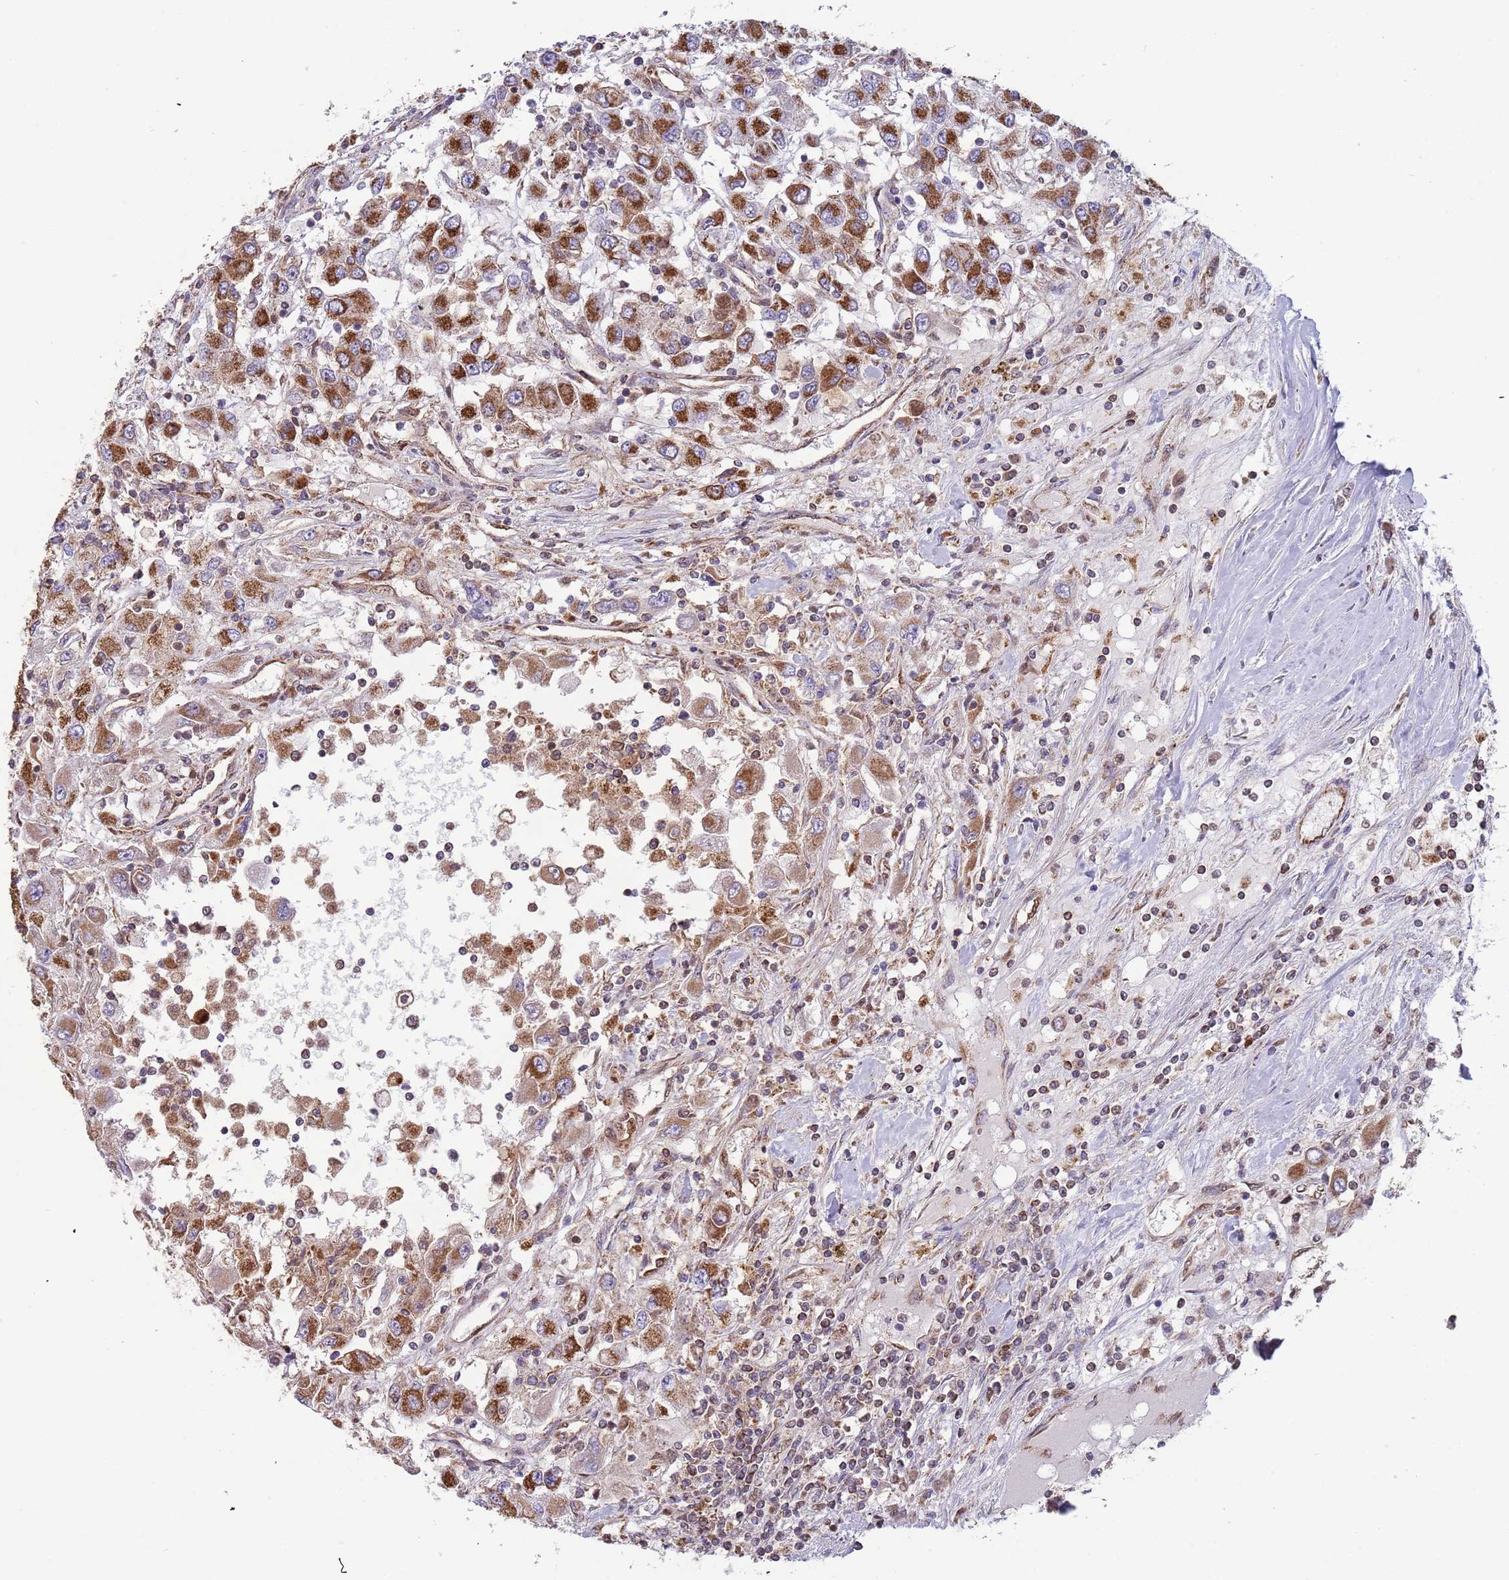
{"staining": {"intensity": "strong", "quantity": ">75%", "location": "cytoplasmic/membranous"}, "tissue": "renal cancer", "cell_type": "Tumor cells", "image_type": "cancer", "snomed": [{"axis": "morphology", "description": "Adenocarcinoma, NOS"}, {"axis": "topography", "description": "Kidney"}], "caption": "Brown immunohistochemical staining in human adenocarcinoma (renal) demonstrates strong cytoplasmic/membranous positivity in about >75% of tumor cells.", "gene": "VPS16", "patient": {"sex": "female", "age": 67}}